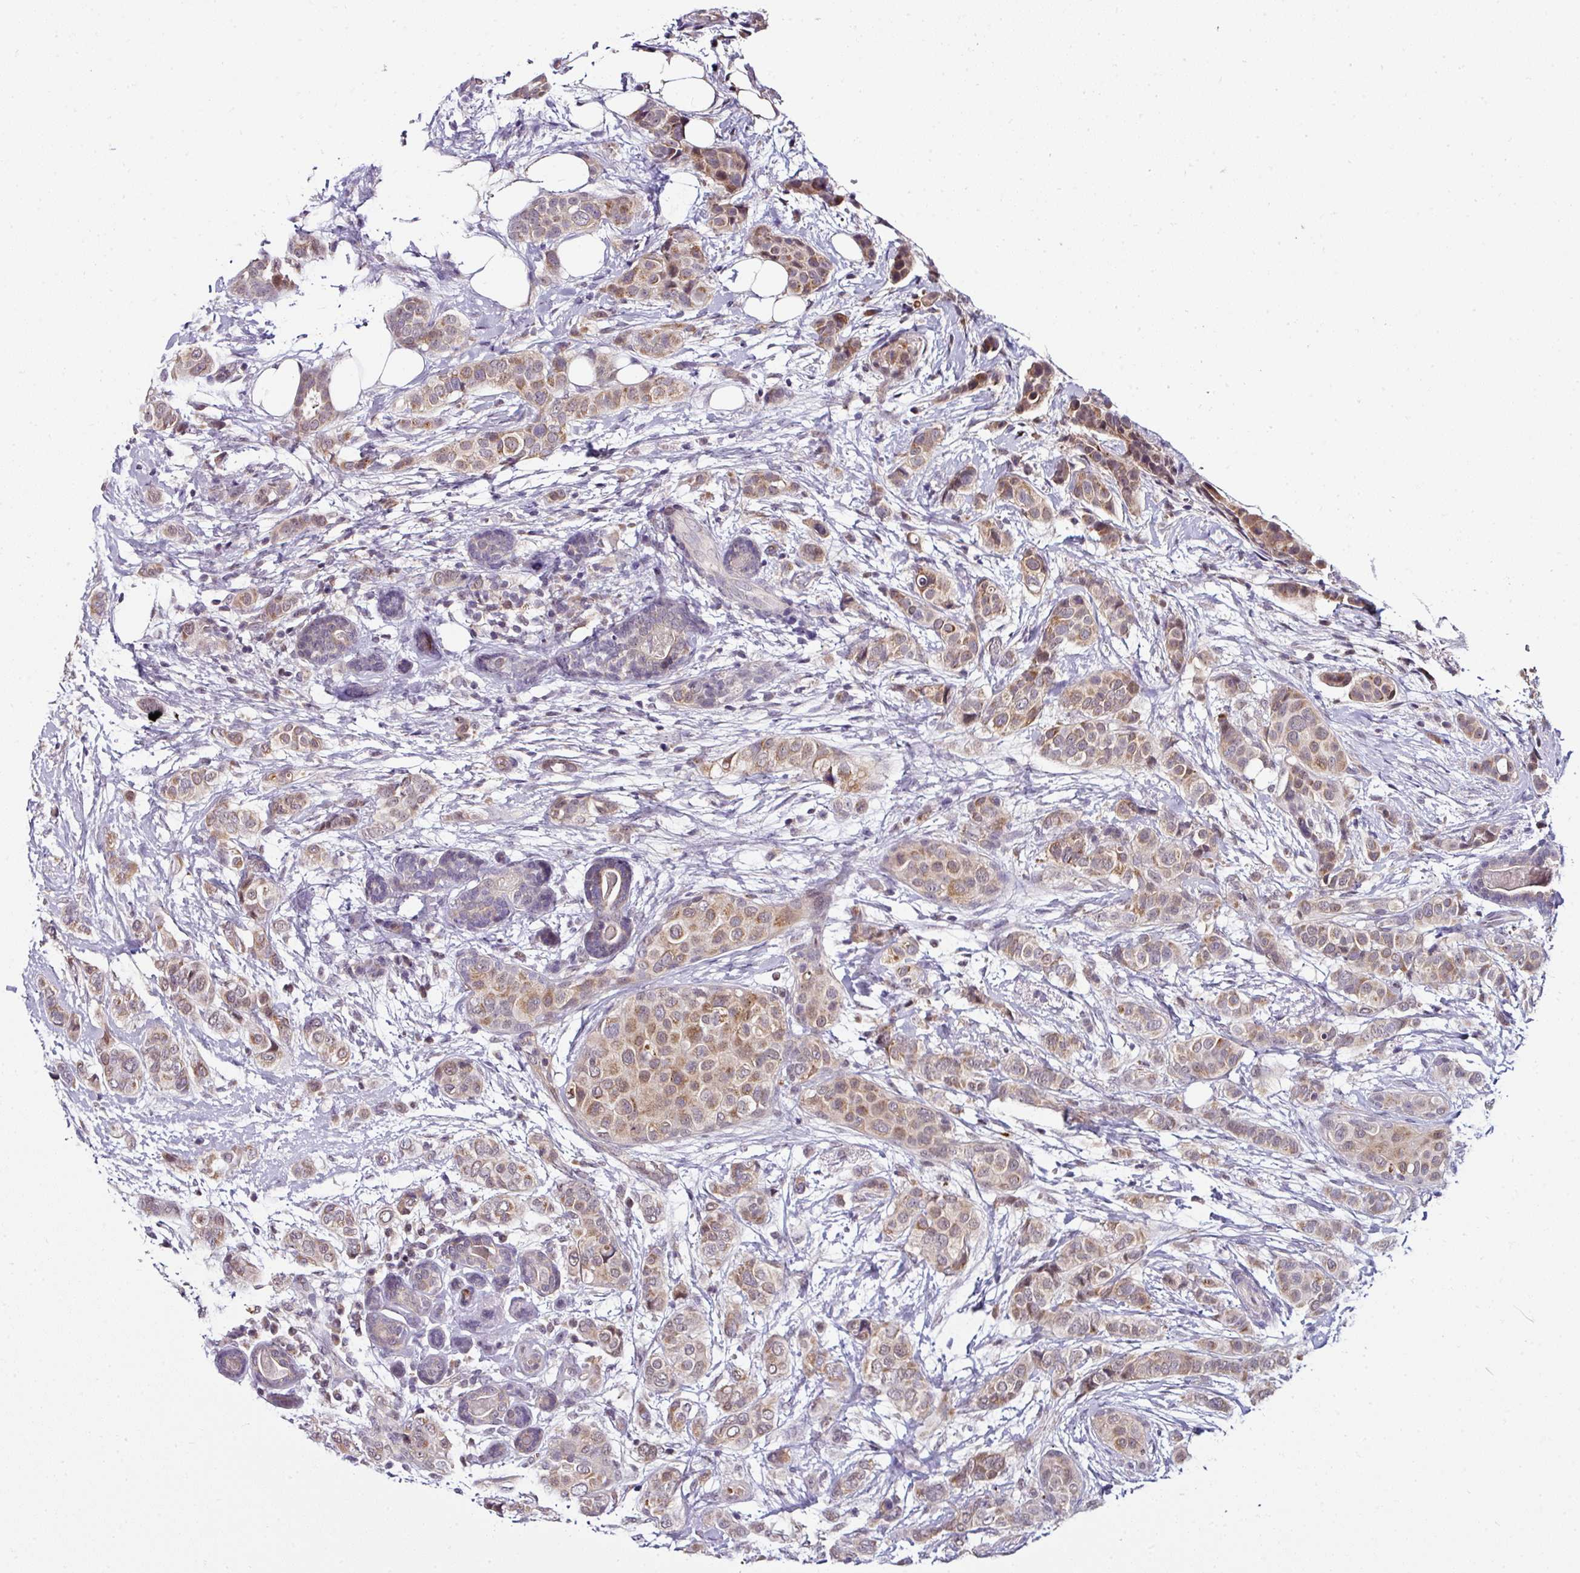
{"staining": {"intensity": "moderate", "quantity": ">75%", "location": "cytoplasmic/membranous"}, "tissue": "breast cancer", "cell_type": "Tumor cells", "image_type": "cancer", "snomed": [{"axis": "morphology", "description": "Lobular carcinoma"}, {"axis": "topography", "description": "Breast"}], "caption": "Approximately >75% of tumor cells in breast lobular carcinoma demonstrate moderate cytoplasmic/membranous protein staining as visualized by brown immunohistochemical staining.", "gene": "NAPSA", "patient": {"sex": "female", "age": 51}}